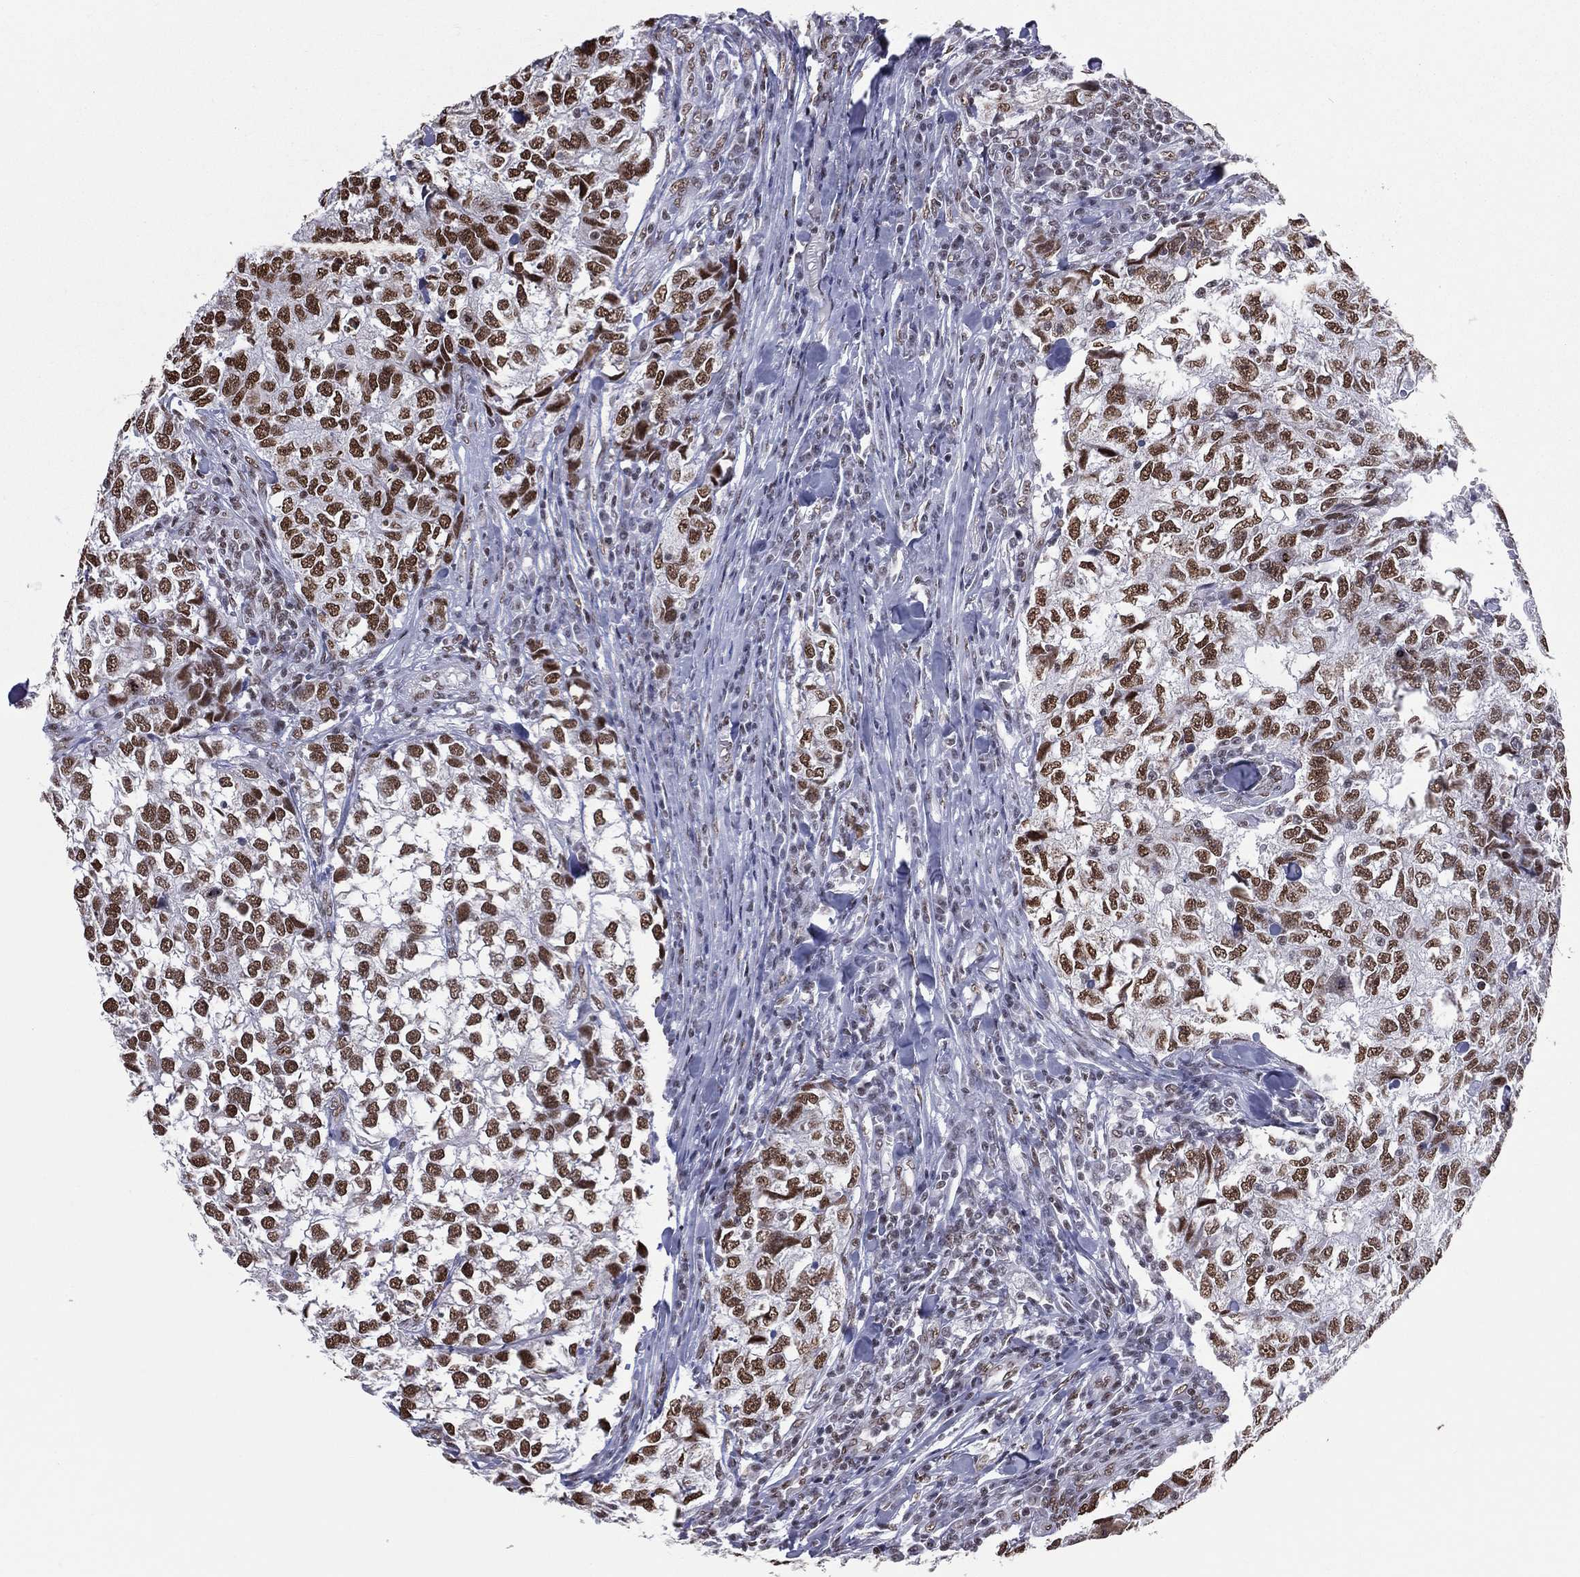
{"staining": {"intensity": "strong", "quantity": ">75%", "location": "nuclear"}, "tissue": "breast cancer", "cell_type": "Tumor cells", "image_type": "cancer", "snomed": [{"axis": "morphology", "description": "Duct carcinoma"}, {"axis": "topography", "description": "Breast"}], "caption": "High-magnification brightfield microscopy of breast intraductal carcinoma stained with DAB (3,3'-diaminobenzidine) (brown) and counterstained with hematoxylin (blue). tumor cells exhibit strong nuclear staining is appreciated in about>75% of cells.", "gene": "ZNF7", "patient": {"sex": "female", "age": 30}}